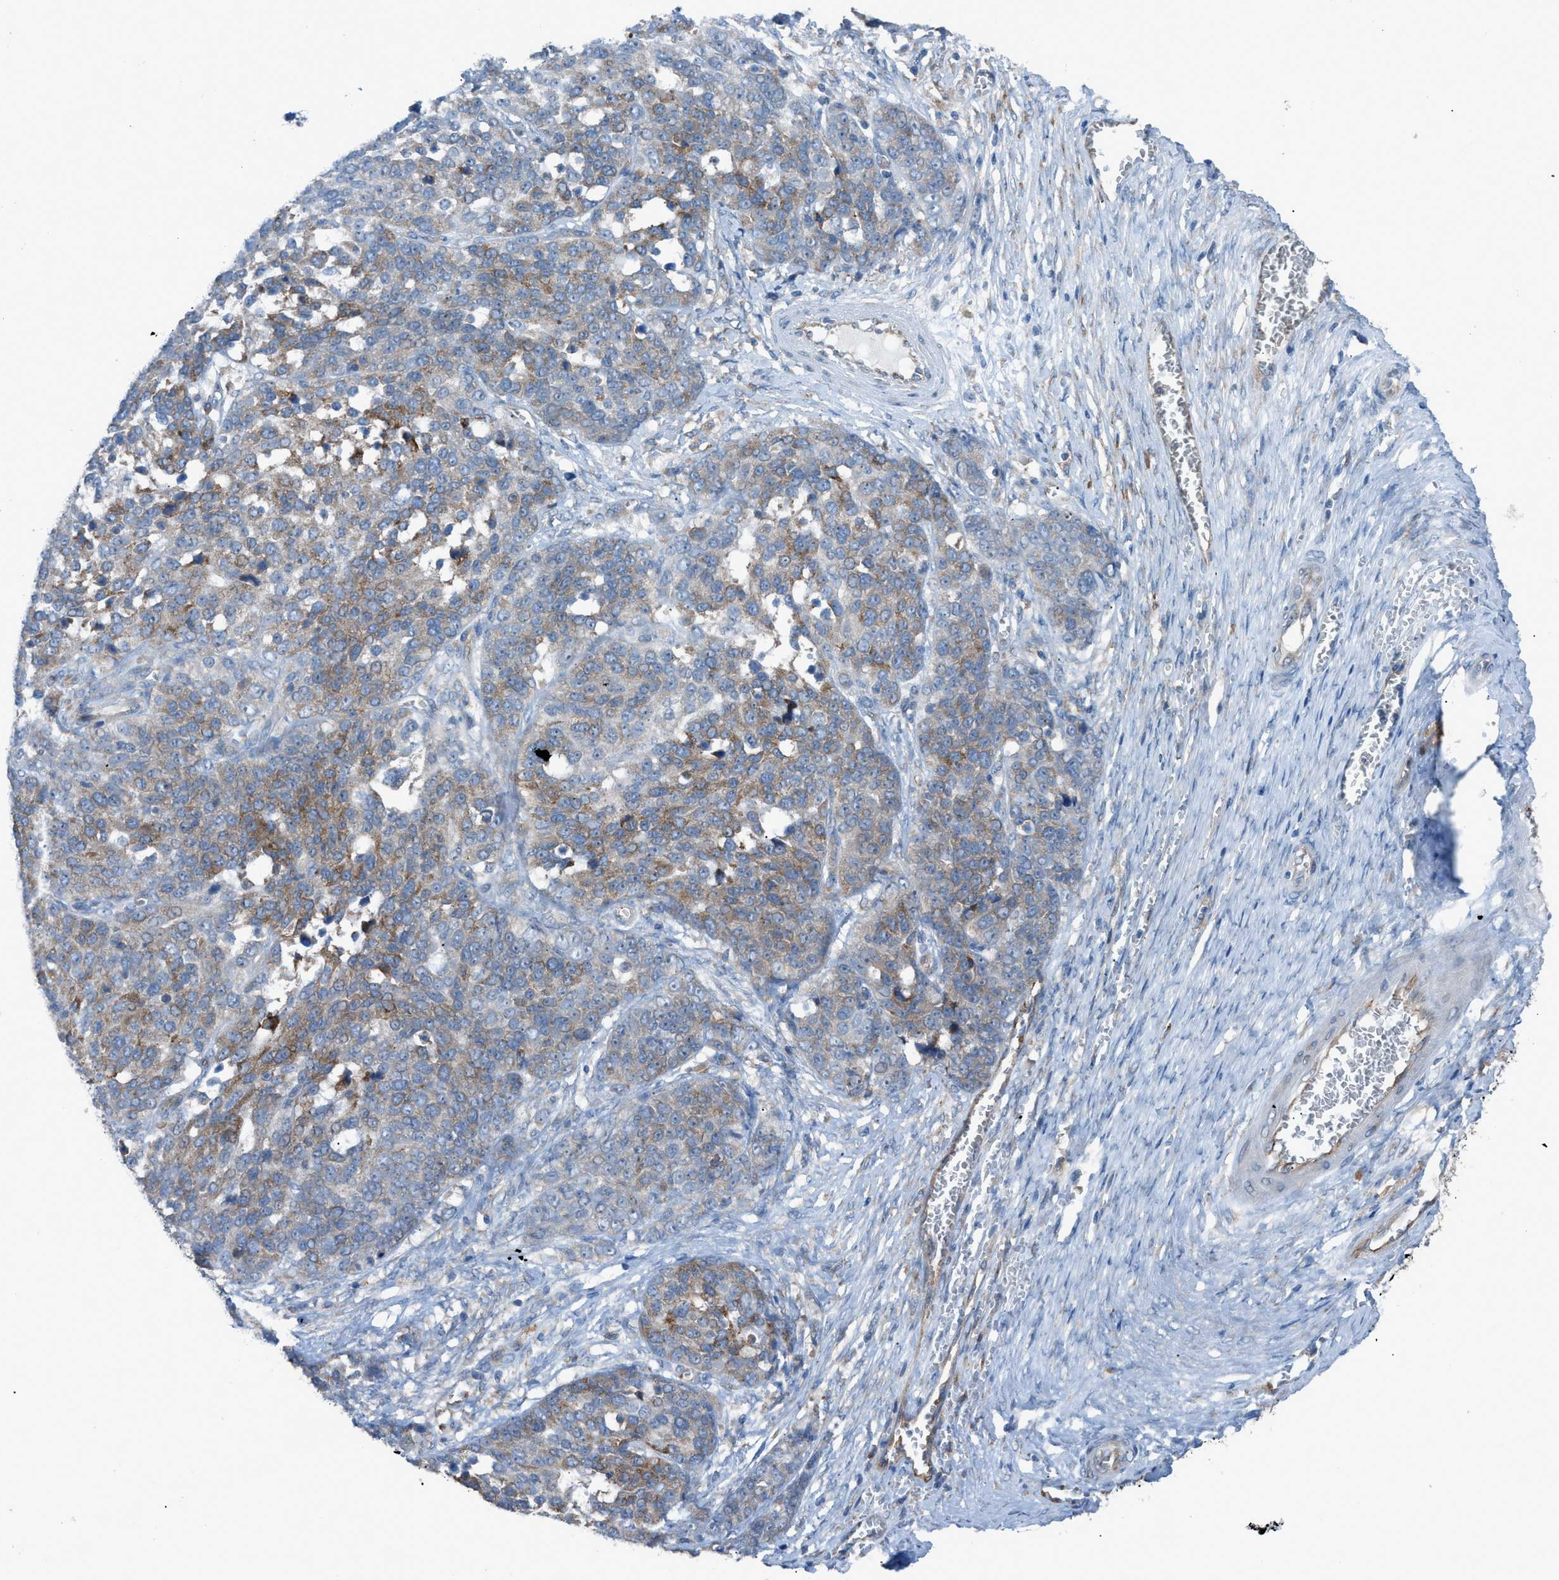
{"staining": {"intensity": "moderate", "quantity": ">75%", "location": "cytoplasmic/membranous"}, "tissue": "ovarian cancer", "cell_type": "Tumor cells", "image_type": "cancer", "snomed": [{"axis": "morphology", "description": "Cystadenocarcinoma, serous, NOS"}, {"axis": "topography", "description": "Ovary"}], "caption": "The immunohistochemical stain labels moderate cytoplasmic/membranous expression in tumor cells of ovarian cancer (serous cystadenocarcinoma) tissue.", "gene": "HEG1", "patient": {"sex": "female", "age": 44}}